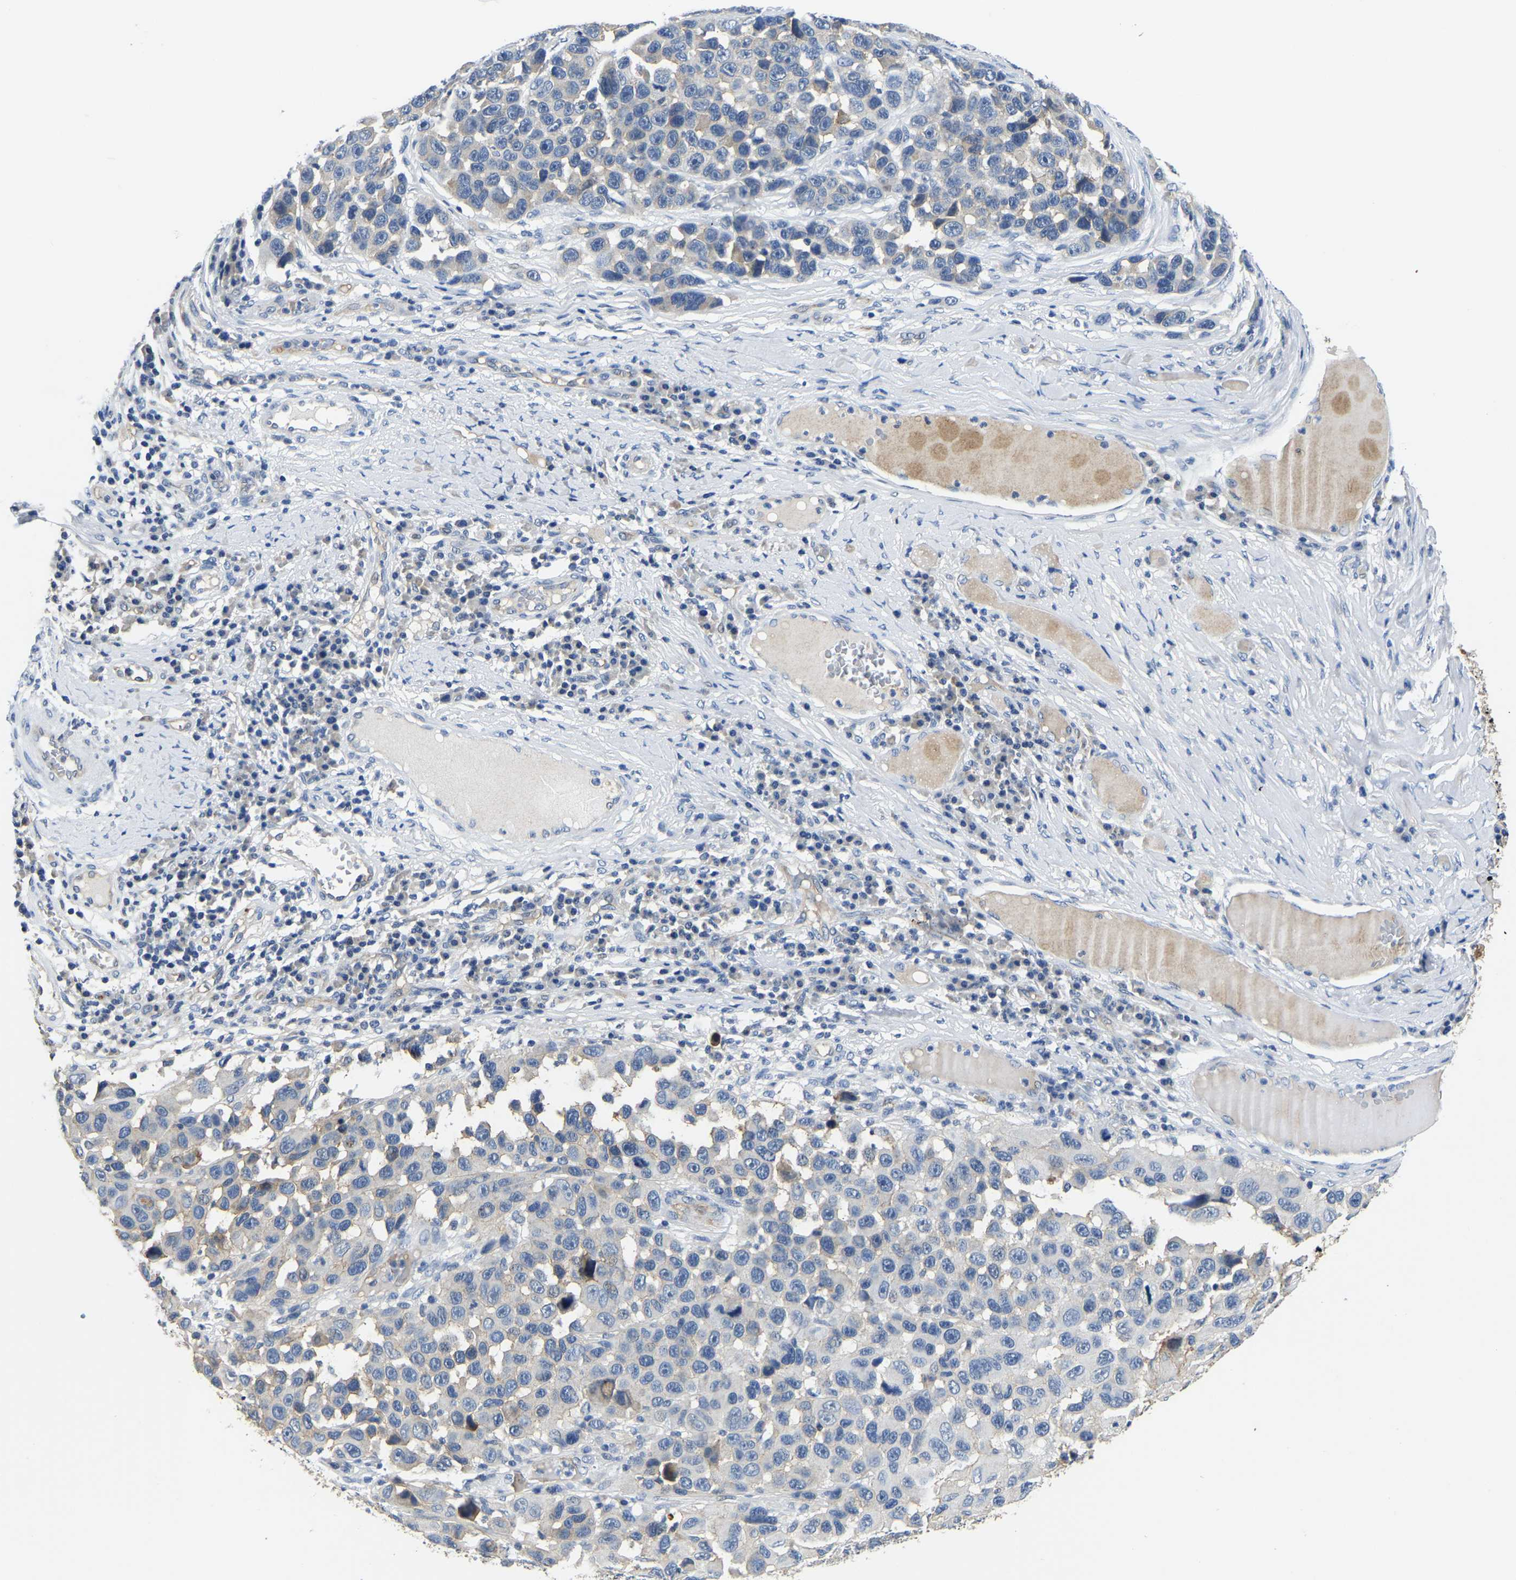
{"staining": {"intensity": "negative", "quantity": "none", "location": "none"}, "tissue": "melanoma", "cell_type": "Tumor cells", "image_type": "cancer", "snomed": [{"axis": "morphology", "description": "Malignant melanoma, NOS"}, {"axis": "topography", "description": "Skin"}], "caption": "A histopathology image of human melanoma is negative for staining in tumor cells.", "gene": "ITGA2", "patient": {"sex": "male", "age": 53}}